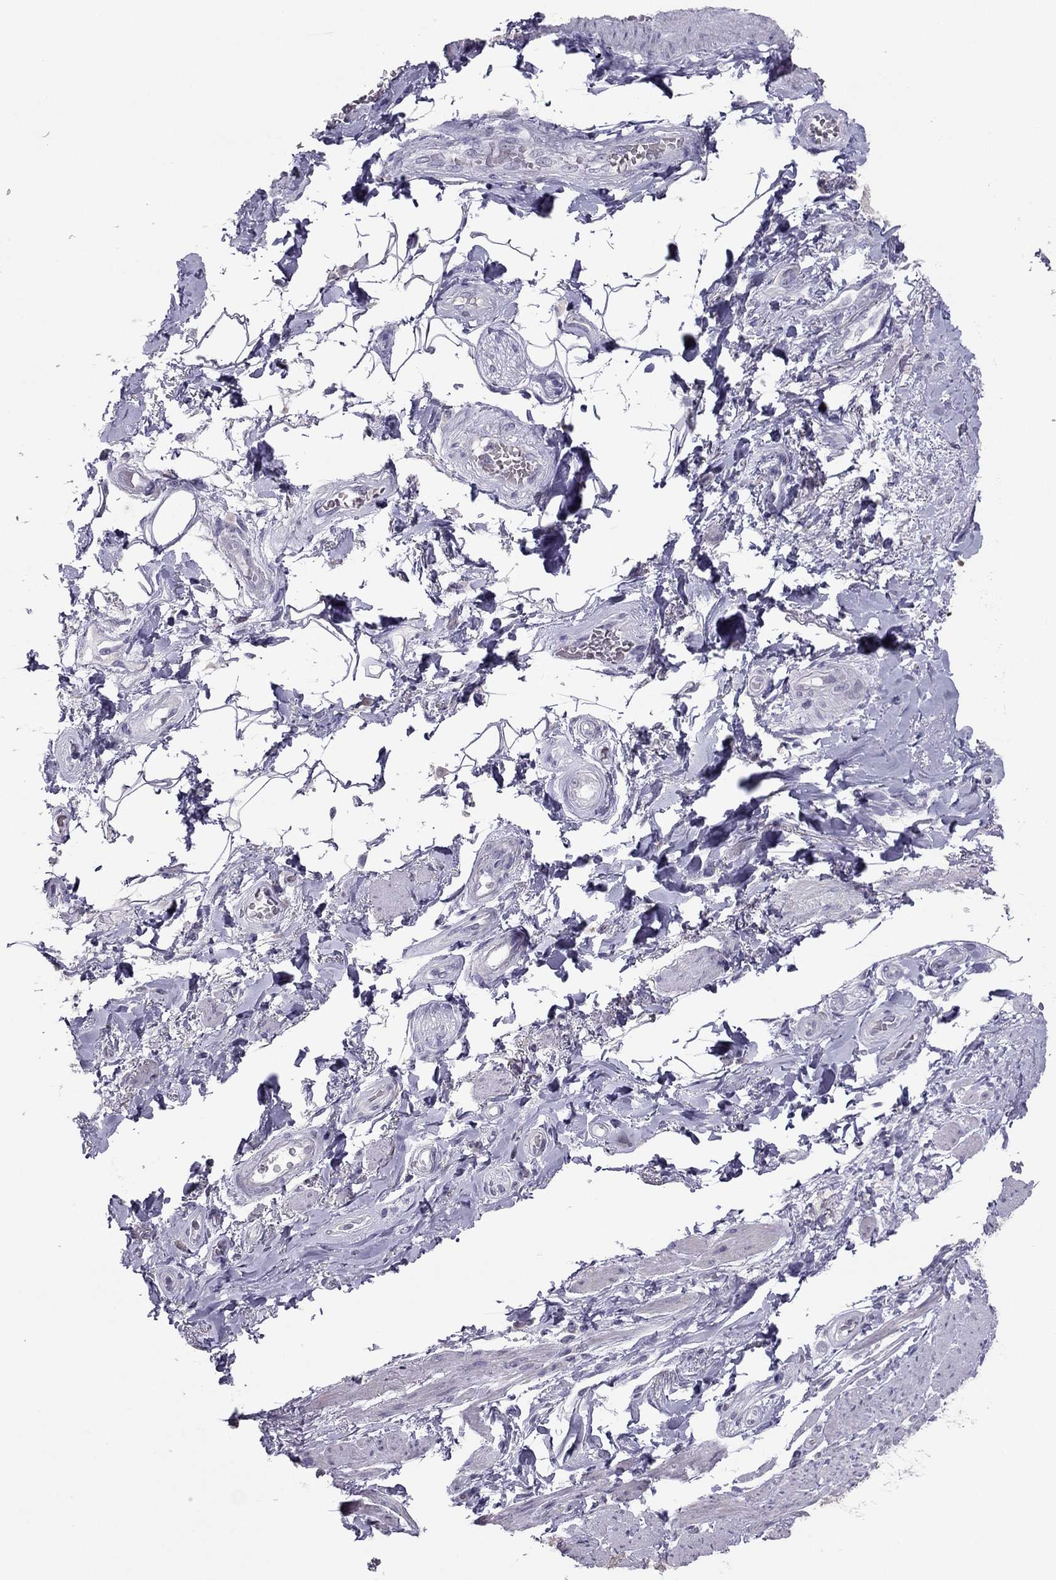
{"staining": {"intensity": "negative", "quantity": "none", "location": "none"}, "tissue": "soft tissue", "cell_type": "Fibroblasts", "image_type": "normal", "snomed": [{"axis": "morphology", "description": "Normal tissue, NOS"}, {"axis": "topography", "description": "Skeletal muscle"}, {"axis": "topography", "description": "Anal"}, {"axis": "topography", "description": "Peripheral nerve tissue"}], "caption": "IHC of normal human soft tissue displays no positivity in fibroblasts. (Stains: DAB immunohistochemistry with hematoxylin counter stain, Microscopy: brightfield microscopy at high magnification).", "gene": "RGS8", "patient": {"sex": "male", "age": 53}}